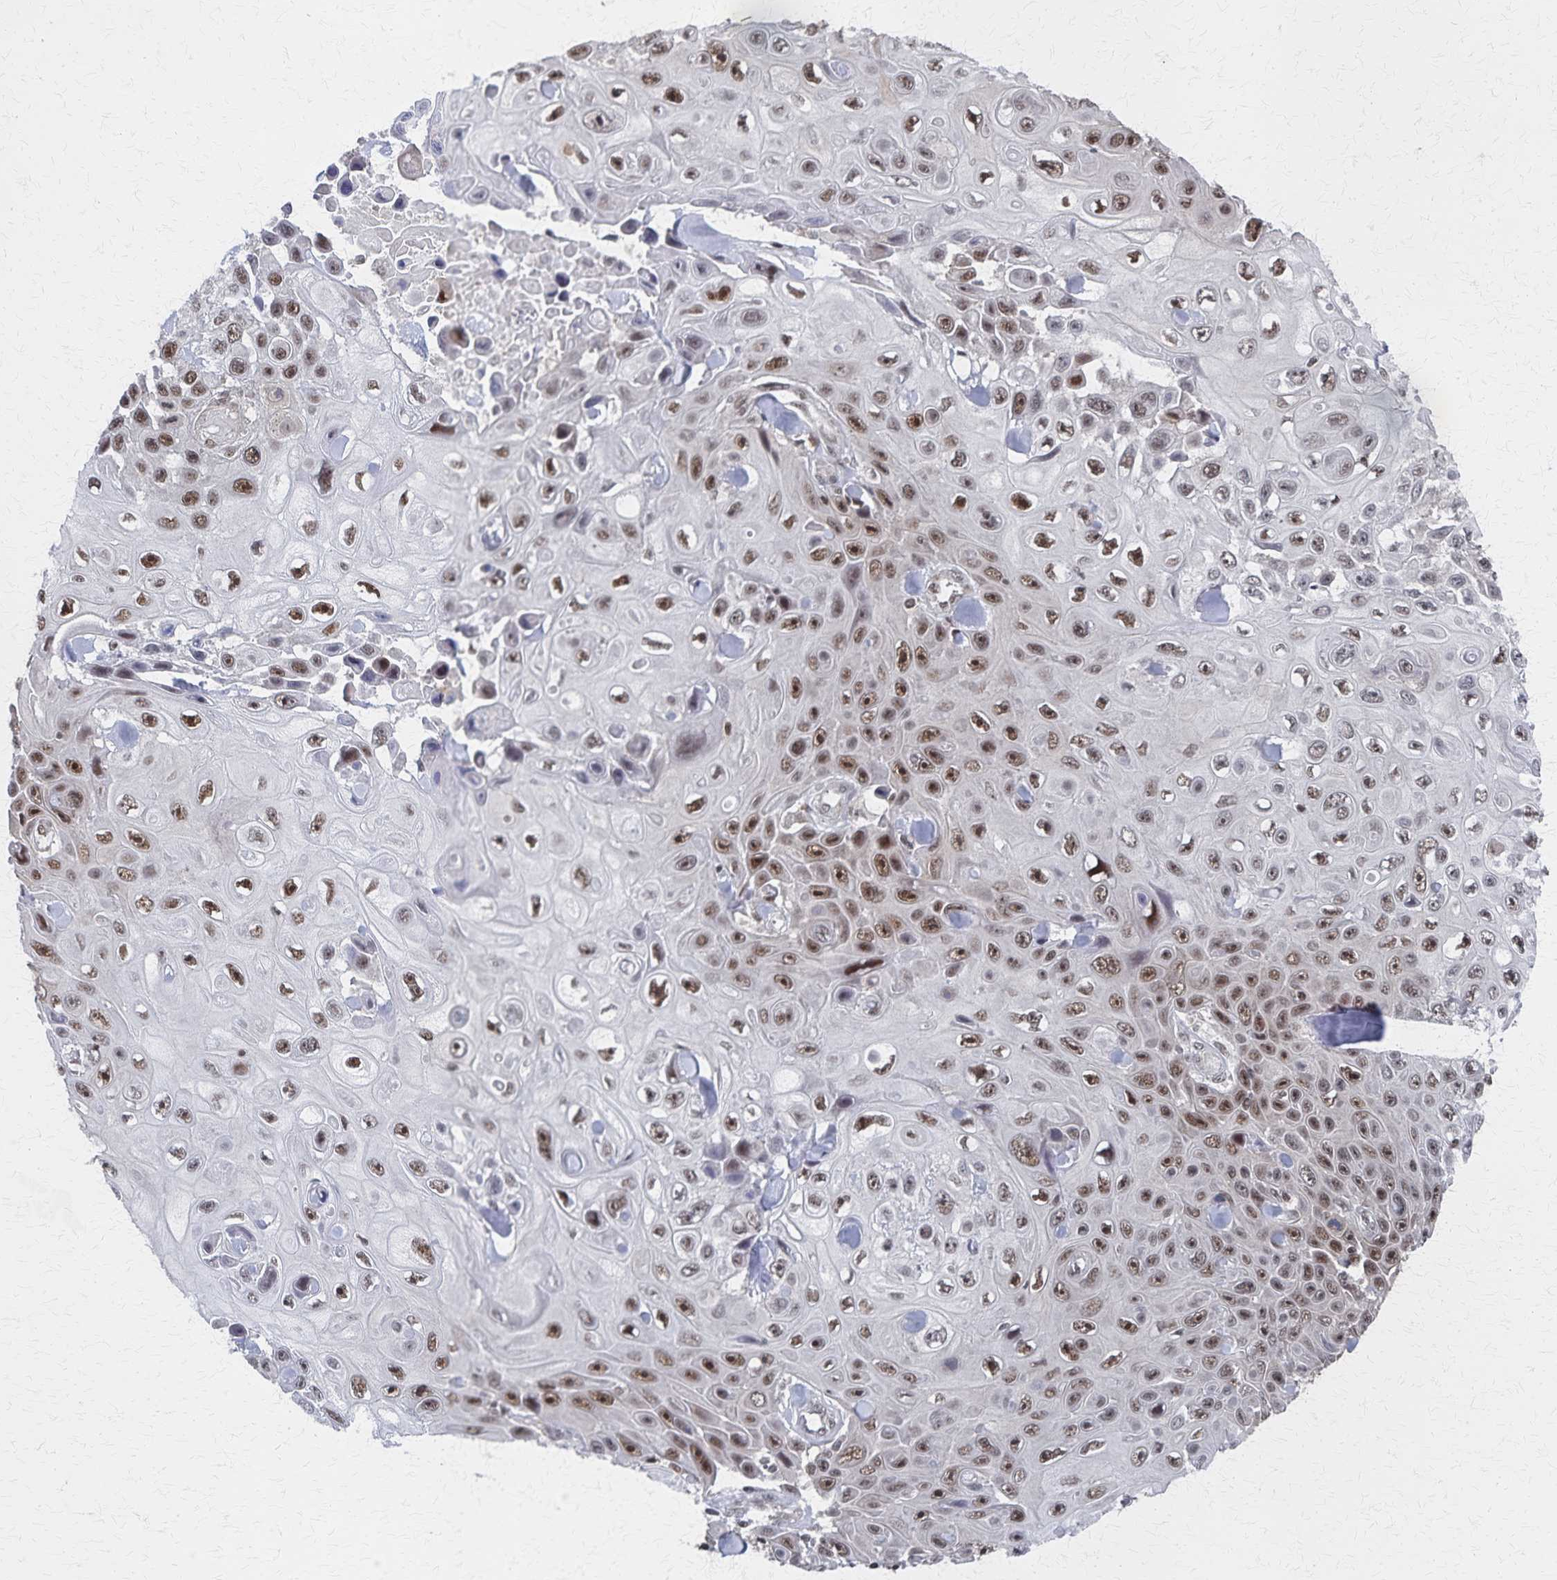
{"staining": {"intensity": "moderate", "quantity": ">75%", "location": "nuclear"}, "tissue": "skin cancer", "cell_type": "Tumor cells", "image_type": "cancer", "snomed": [{"axis": "morphology", "description": "Squamous cell carcinoma, NOS"}, {"axis": "topography", "description": "Skin"}], "caption": "This is an image of IHC staining of skin cancer, which shows moderate positivity in the nuclear of tumor cells.", "gene": "GTF2B", "patient": {"sex": "male", "age": 82}}